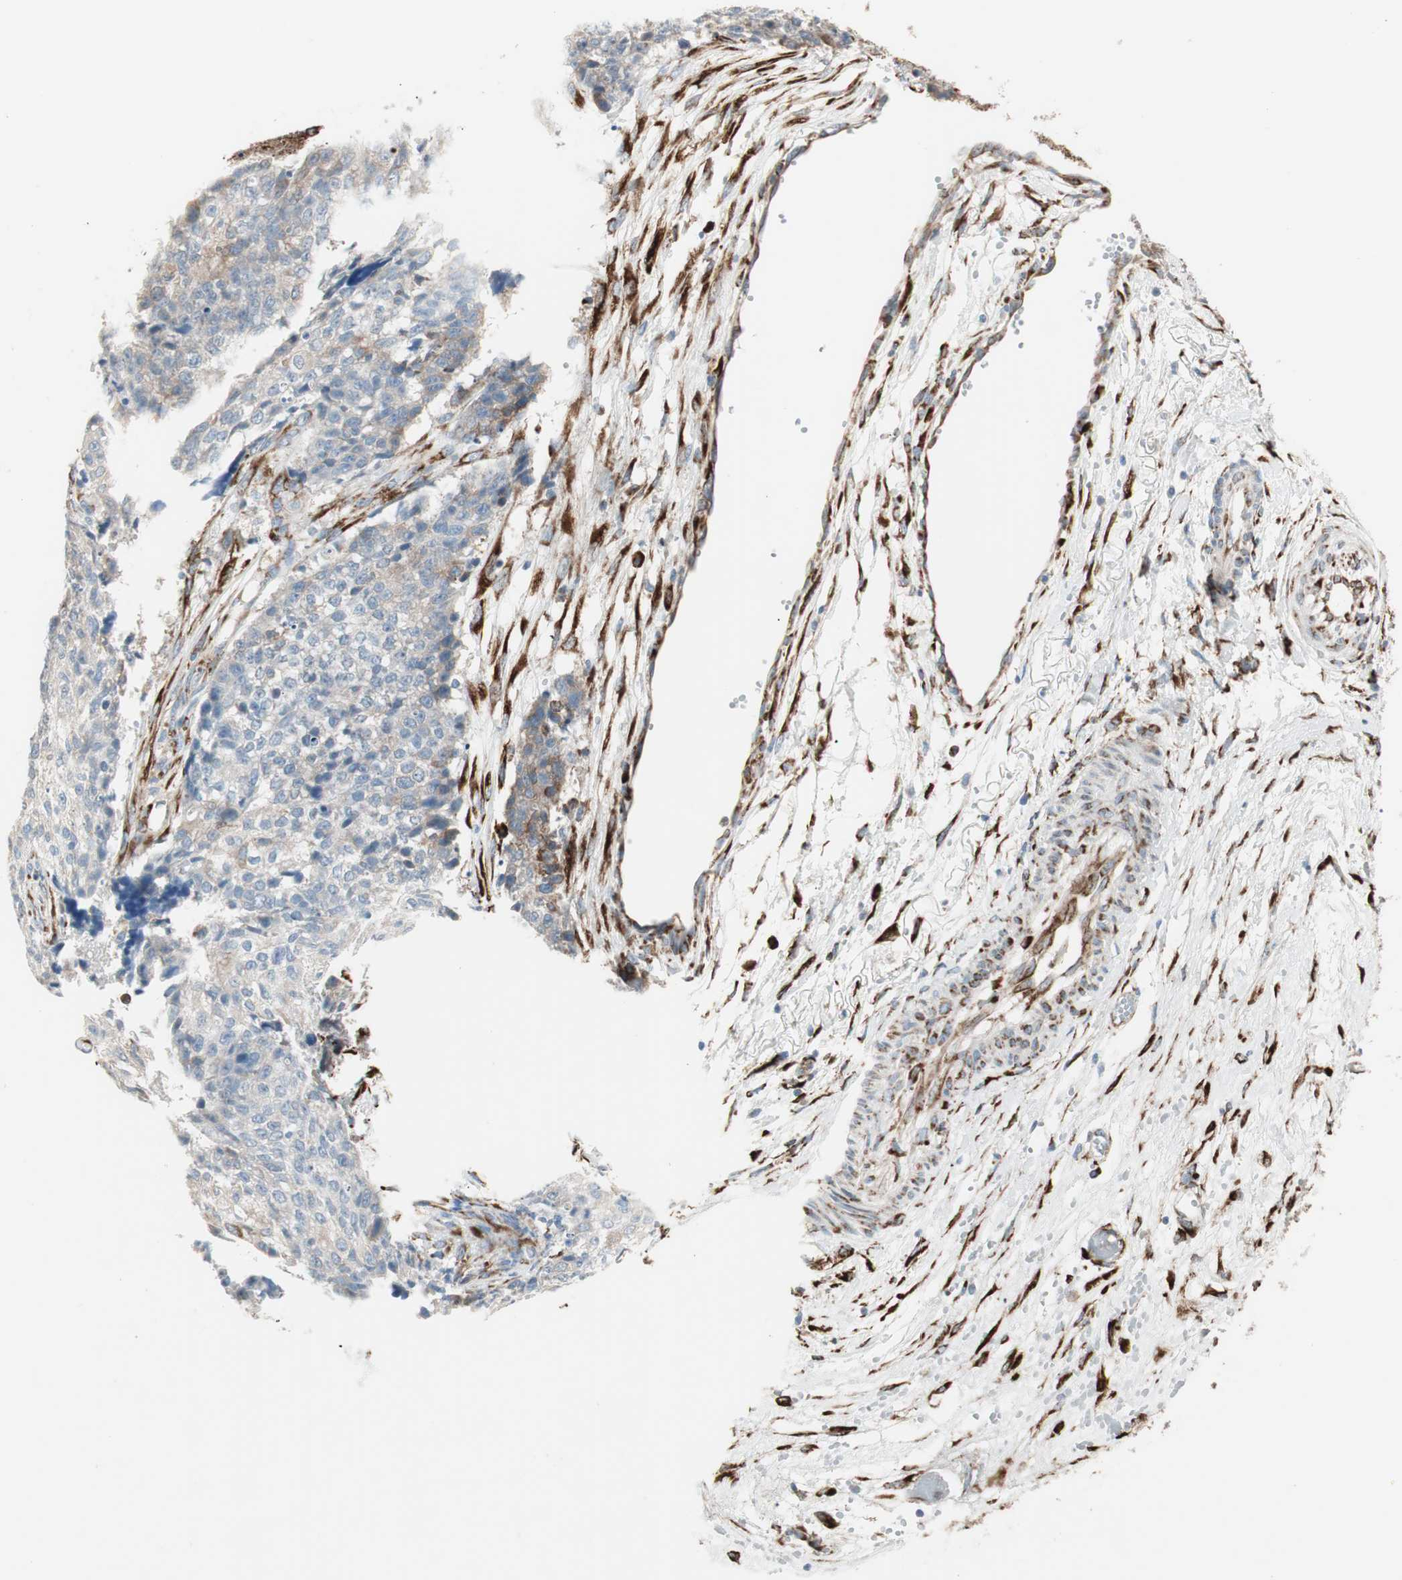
{"staining": {"intensity": "moderate", "quantity": ">75%", "location": "cytoplasmic/membranous"}, "tissue": "ovarian cancer", "cell_type": "Tumor cells", "image_type": "cancer", "snomed": [{"axis": "morphology", "description": "Carcinoma, endometroid"}, {"axis": "topography", "description": "Ovary"}], "caption": "Human endometroid carcinoma (ovarian) stained with a protein marker displays moderate staining in tumor cells.", "gene": "P4HTM", "patient": {"sex": "female", "age": 42}}